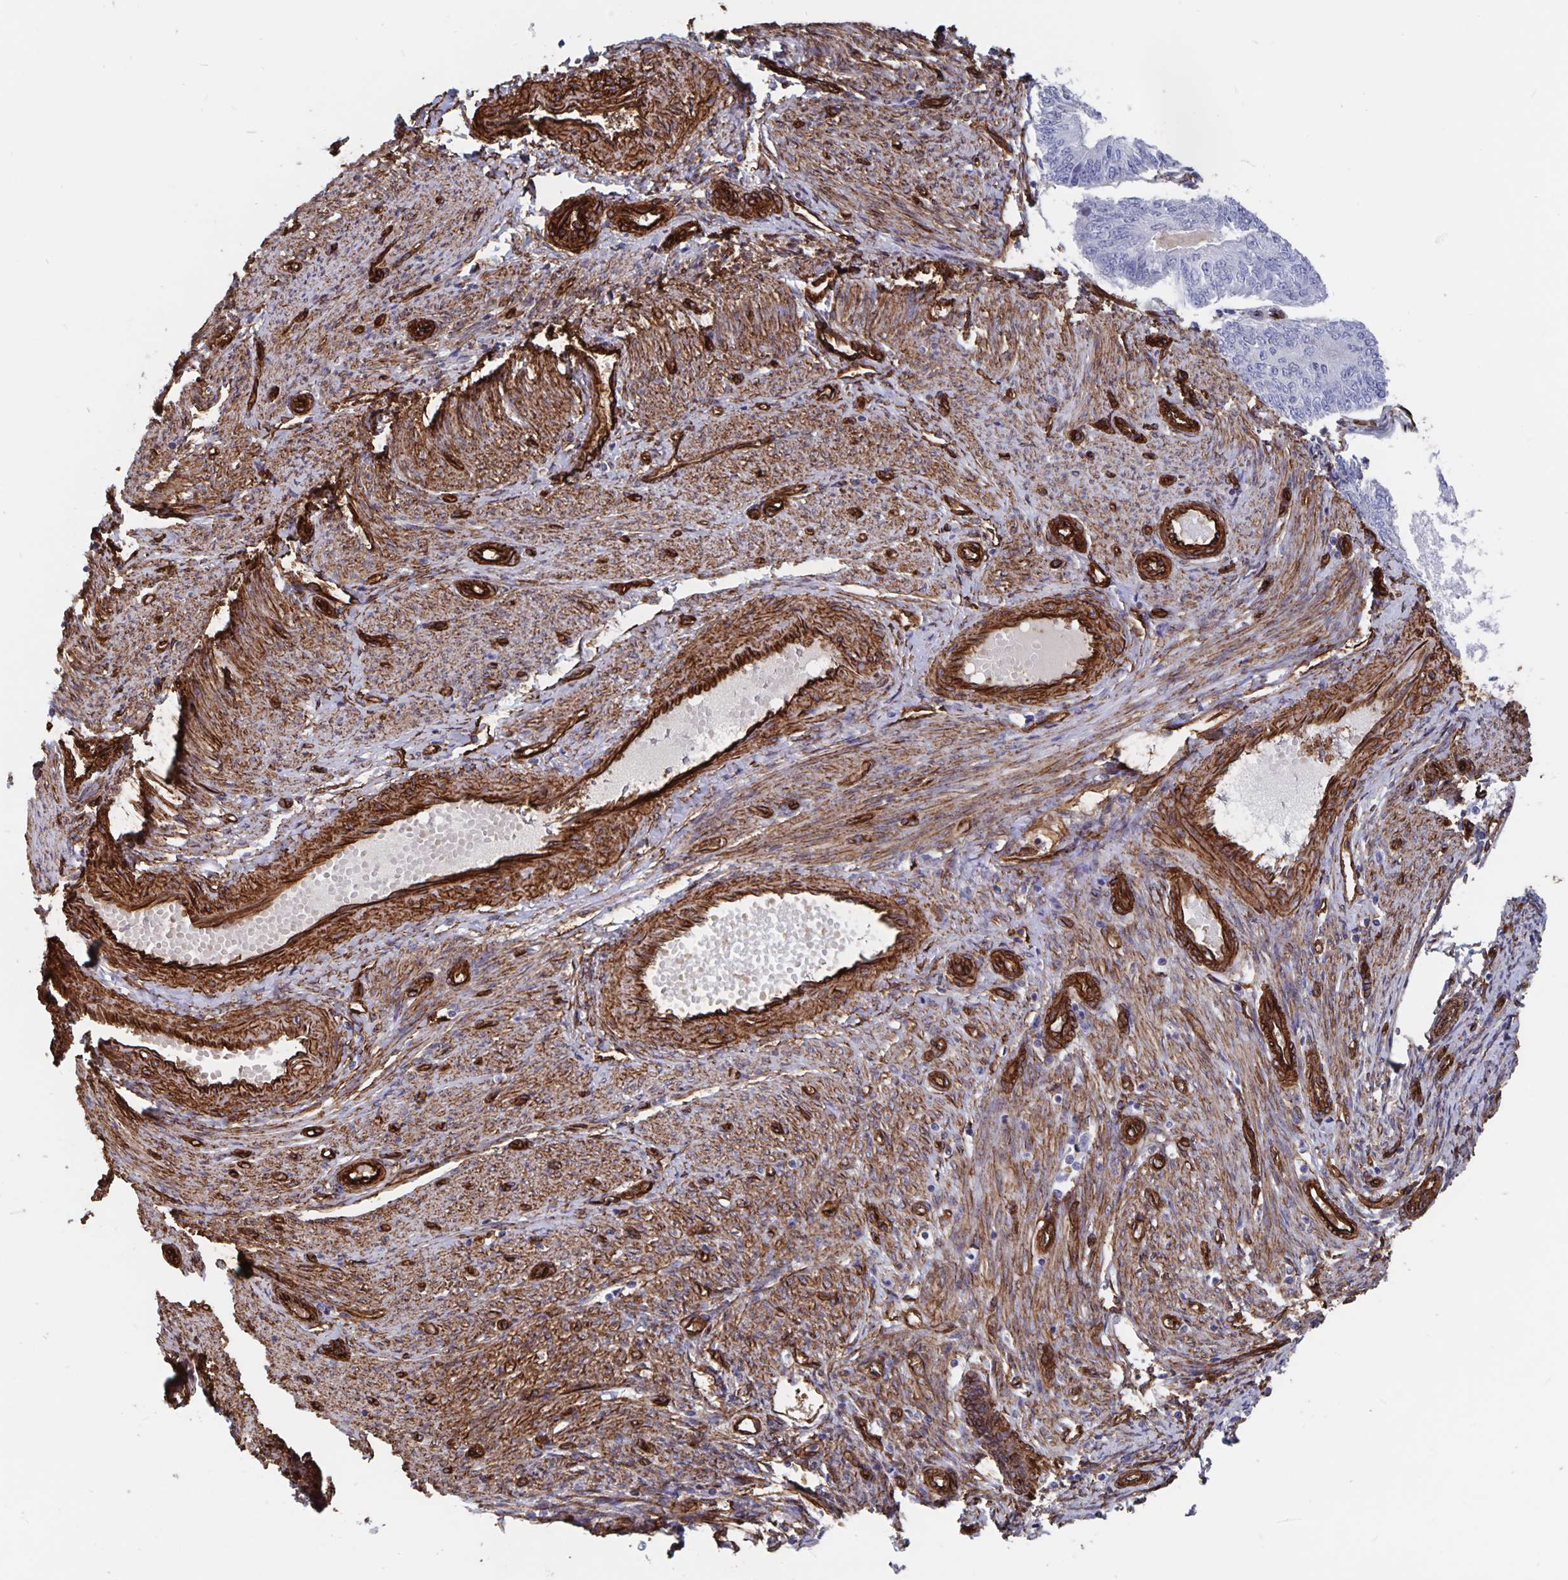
{"staining": {"intensity": "negative", "quantity": "none", "location": "none"}, "tissue": "endometrial cancer", "cell_type": "Tumor cells", "image_type": "cancer", "snomed": [{"axis": "morphology", "description": "Adenocarcinoma, NOS"}, {"axis": "topography", "description": "Endometrium"}], "caption": "The photomicrograph exhibits no staining of tumor cells in endometrial cancer (adenocarcinoma).", "gene": "DCHS2", "patient": {"sex": "female", "age": 58}}